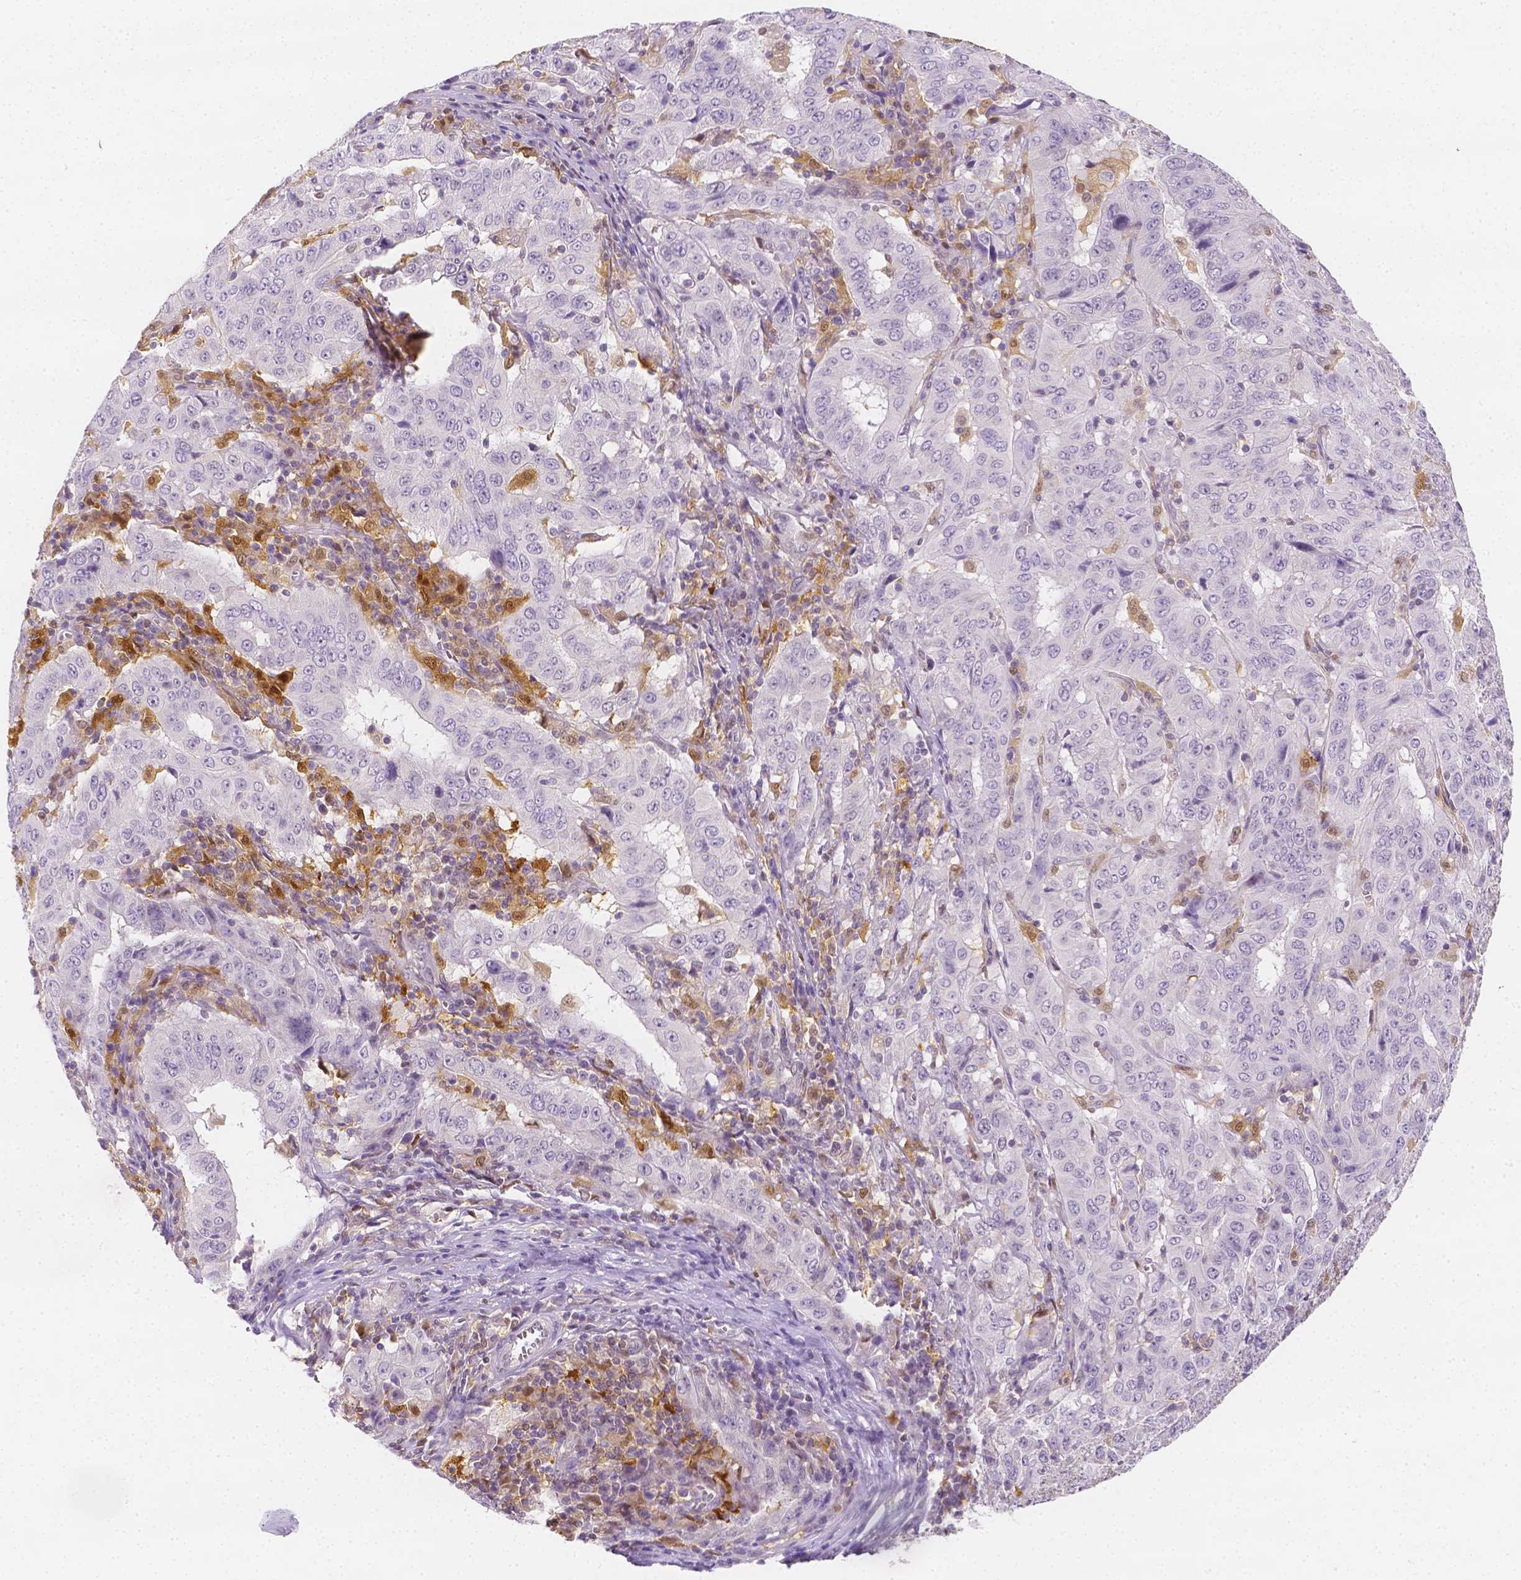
{"staining": {"intensity": "negative", "quantity": "none", "location": "none"}, "tissue": "pancreatic cancer", "cell_type": "Tumor cells", "image_type": "cancer", "snomed": [{"axis": "morphology", "description": "Adenocarcinoma, NOS"}, {"axis": "topography", "description": "Pancreas"}], "caption": "This is a image of IHC staining of pancreatic adenocarcinoma, which shows no staining in tumor cells.", "gene": "SGTB", "patient": {"sex": "male", "age": 63}}